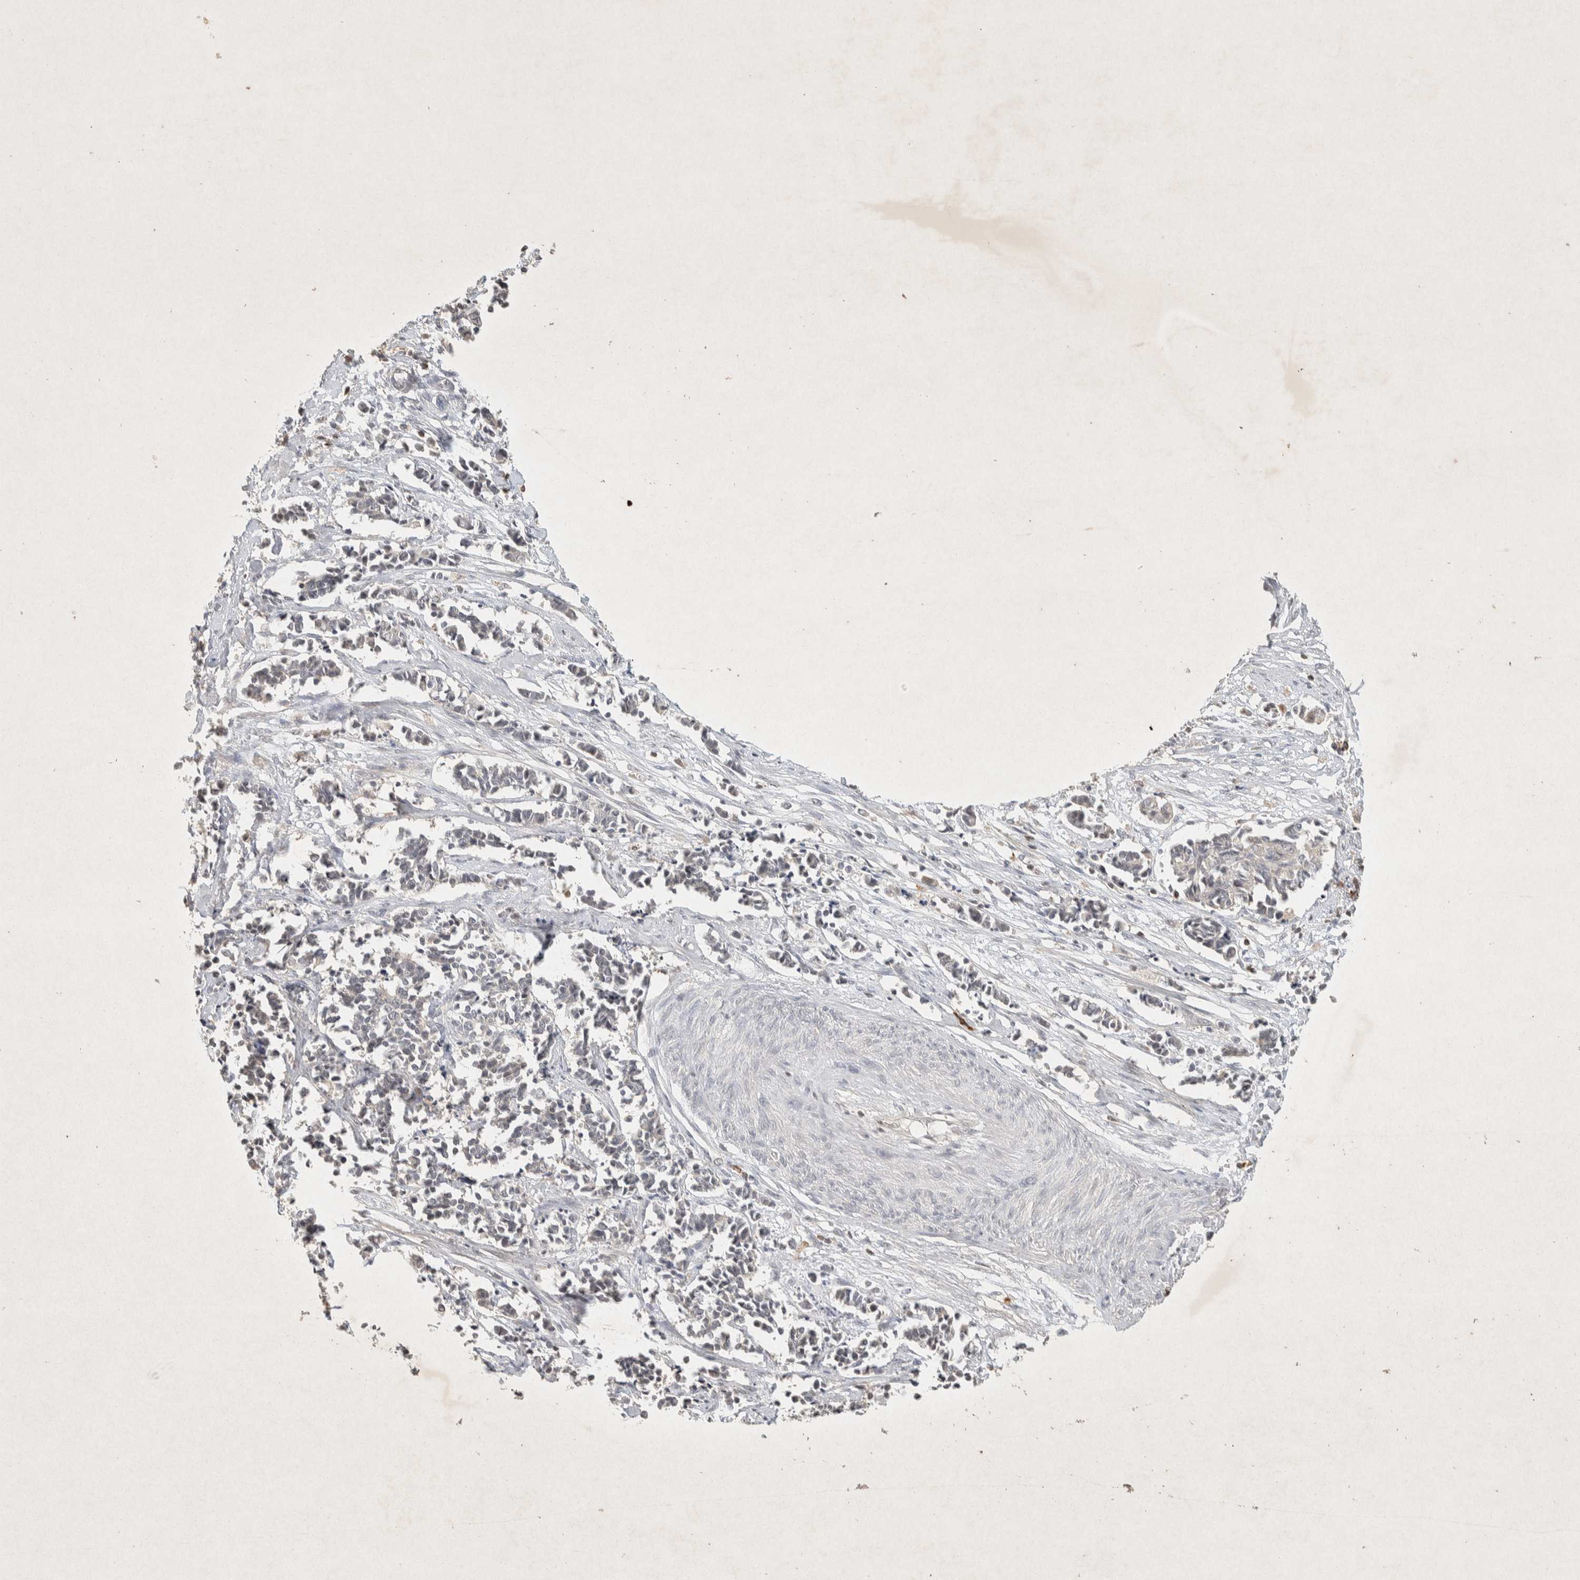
{"staining": {"intensity": "negative", "quantity": "none", "location": "none"}, "tissue": "cervical cancer", "cell_type": "Tumor cells", "image_type": "cancer", "snomed": [{"axis": "morphology", "description": "Normal tissue, NOS"}, {"axis": "morphology", "description": "Squamous cell carcinoma, NOS"}, {"axis": "topography", "description": "Cervix"}], "caption": "High magnification brightfield microscopy of cervical squamous cell carcinoma stained with DAB (brown) and counterstained with hematoxylin (blue): tumor cells show no significant staining.", "gene": "RAC2", "patient": {"sex": "female", "age": 35}}